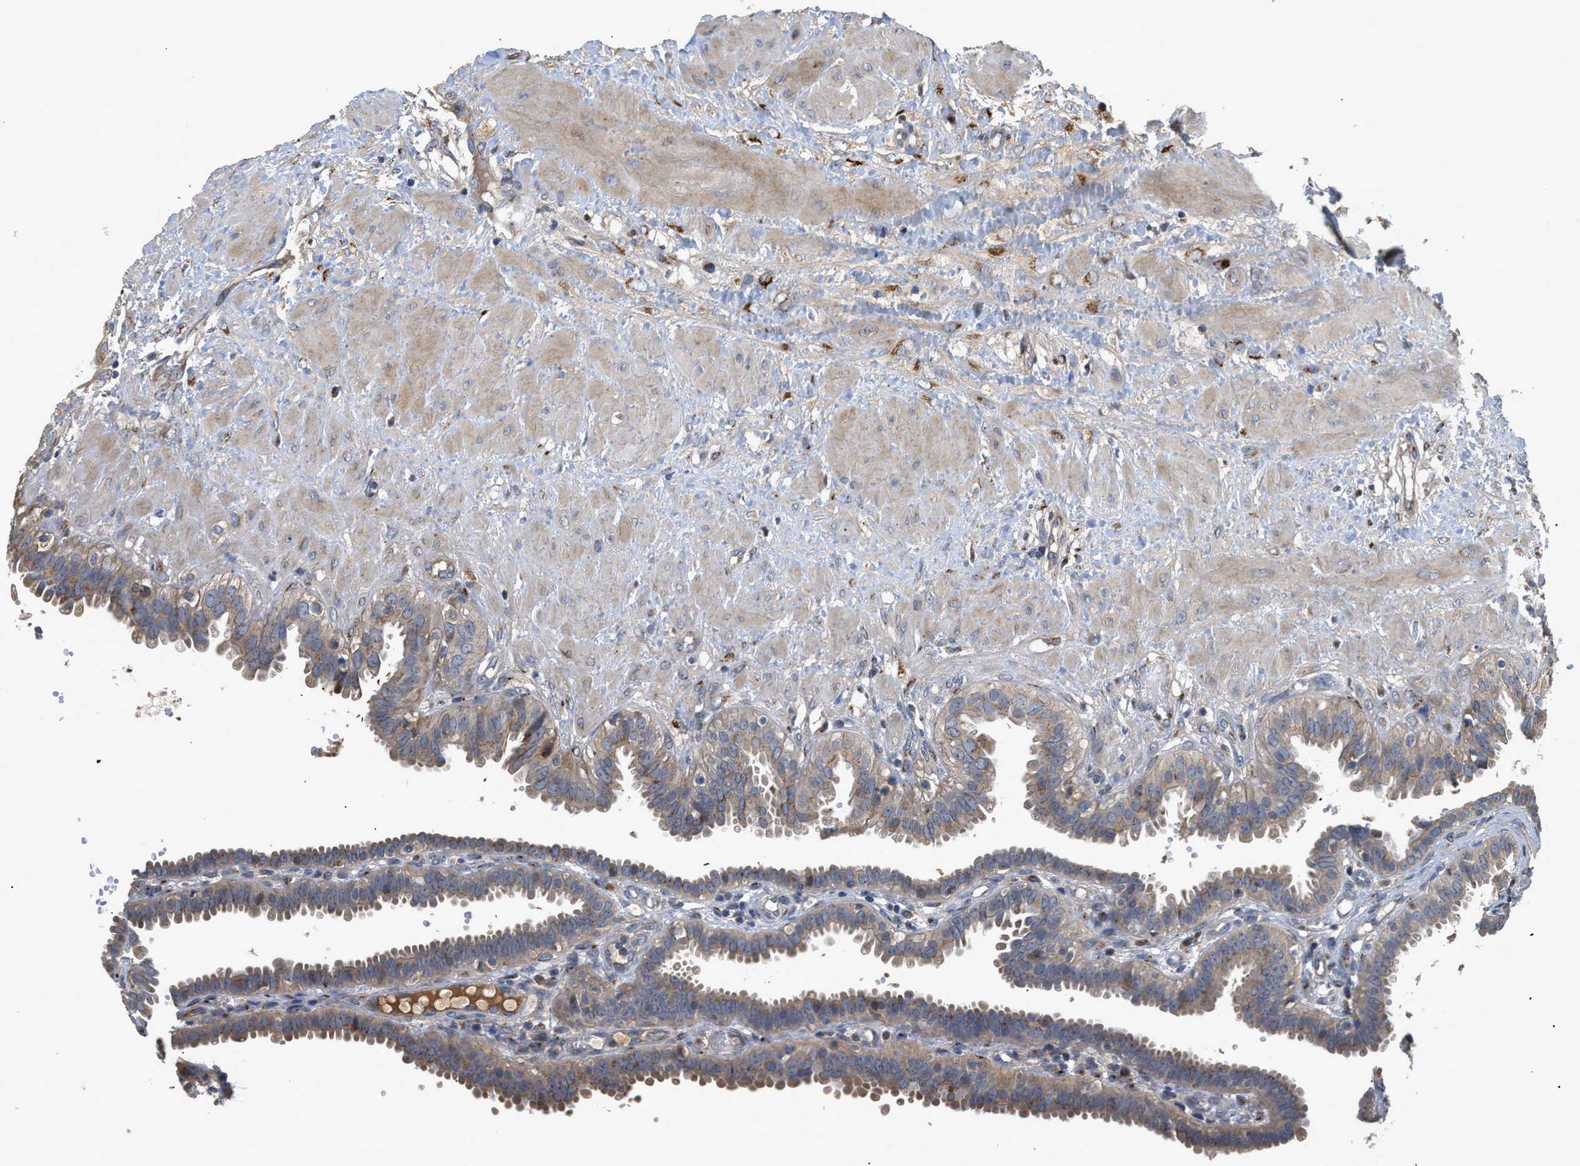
{"staining": {"intensity": "weak", "quantity": "25%-75%", "location": "cytoplasmic/membranous"}, "tissue": "fallopian tube", "cell_type": "Glandular cells", "image_type": "normal", "snomed": [{"axis": "morphology", "description": "Normal tissue, NOS"}, {"axis": "topography", "description": "Fallopian tube"}, {"axis": "topography", "description": "Placenta"}], "caption": "This image exhibits immunohistochemistry (IHC) staining of normal fallopian tube, with low weak cytoplasmic/membranous positivity in approximately 25%-75% of glandular cells.", "gene": "SIK2", "patient": {"sex": "female", "age": 34}}